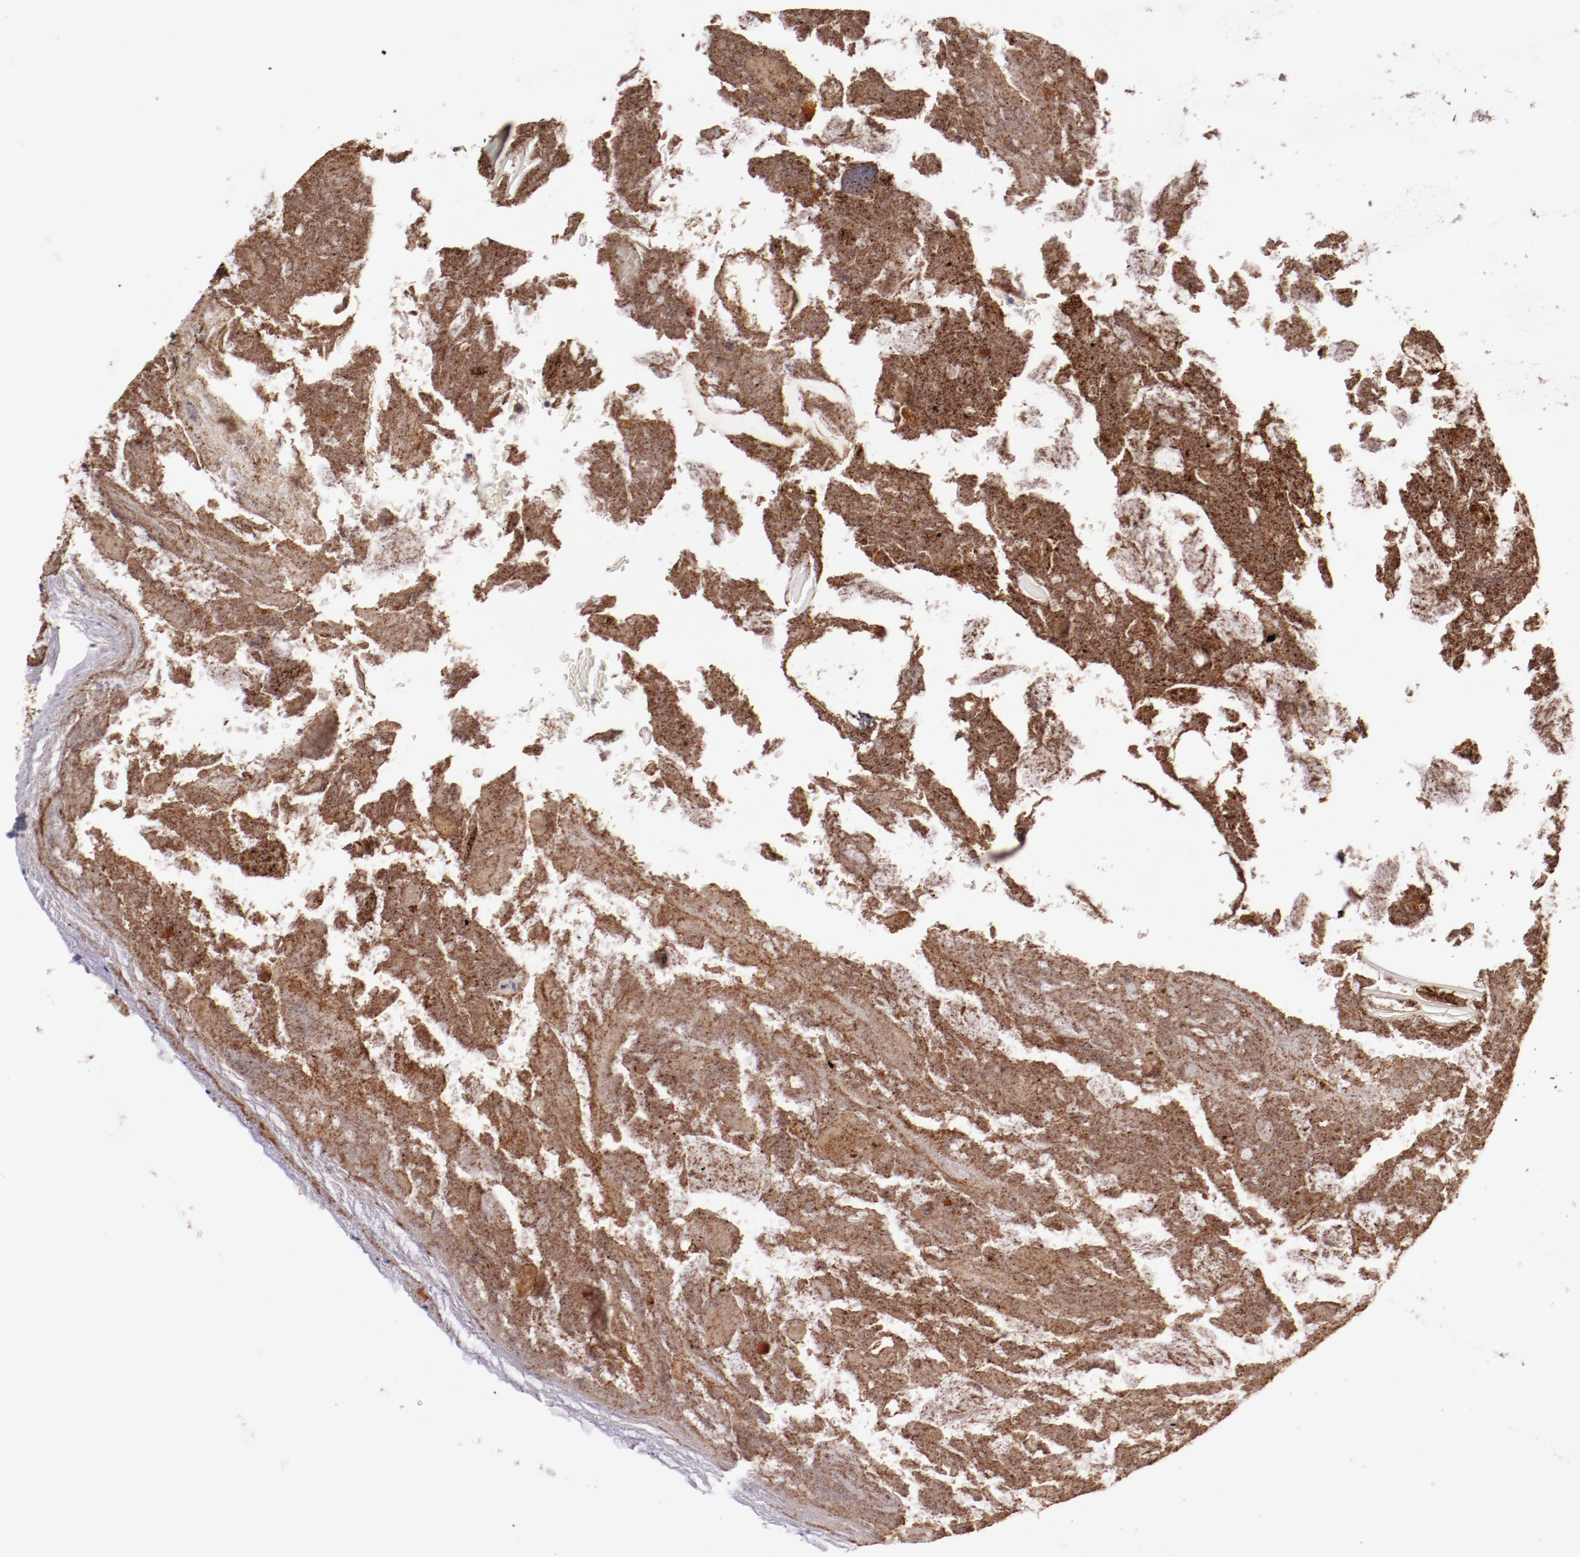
{"staining": {"intensity": "weak", "quantity": ">75%", "location": "cytoplasmic/membranous"}, "tissue": "appendix", "cell_type": "Glandular cells", "image_type": "normal", "snomed": [{"axis": "morphology", "description": "Normal tissue, NOS"}, {"axis": "topography", "description": "Appendix"}], "caption": "Human appendix stained for a protein (brown) reveals weak cytoplasmic/membranous positive expression in approximately >75% of glandular cells.", "gene": "FAM81A", "patient": {"sex": "female", "age": 10}}